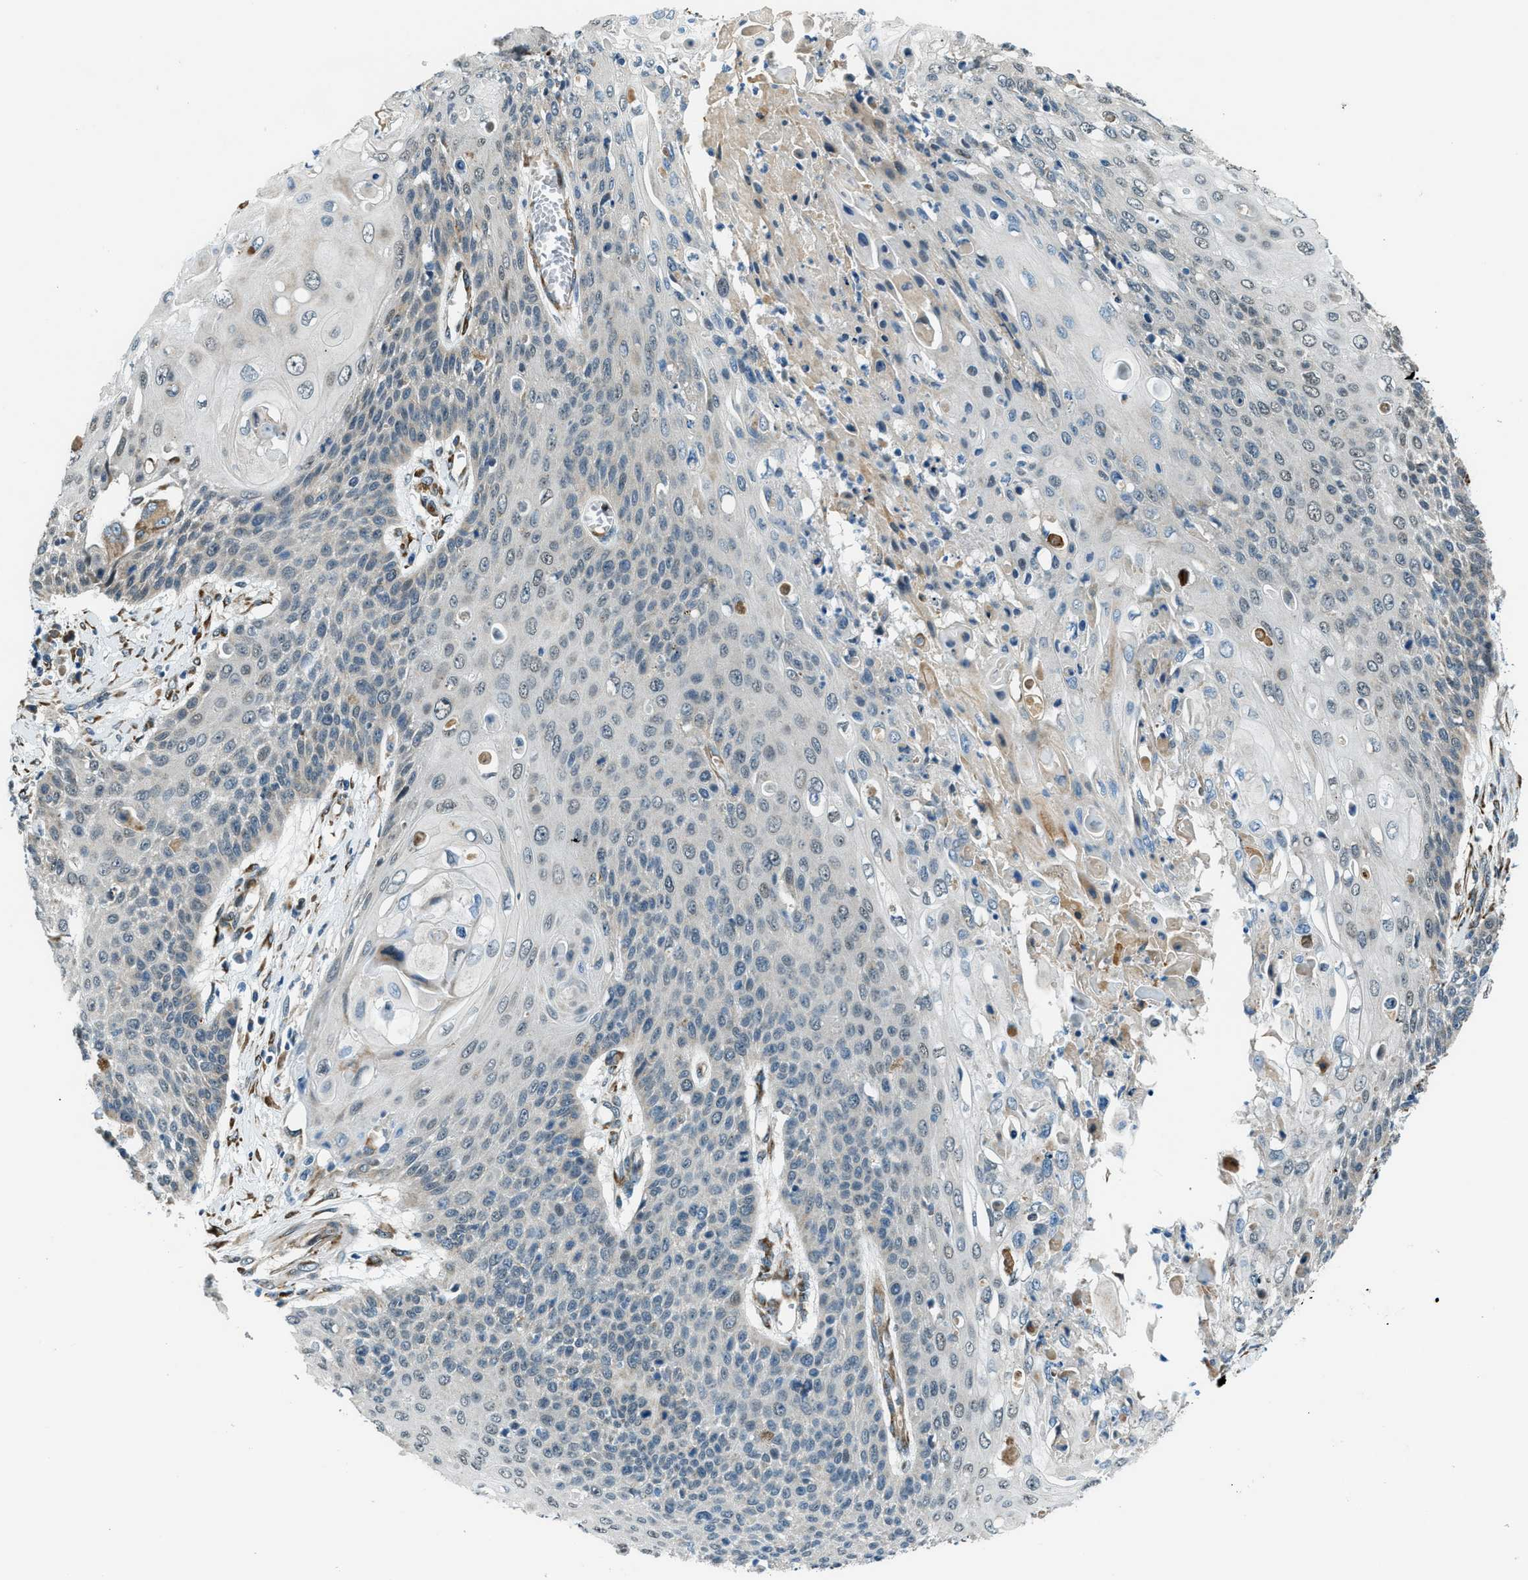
{"staining": {"intensity": "negative", "quantity": "none", "location": "none"}, "tissue": "cervical cancer", "cell_type": "Tumor cells", "image_type": "cancer", "snomed": [{"axis": "morphology", "description": "Squamous cell carcinoma, NOS"}, {"axis": "topography", "description": "Cervix"}], "caption": "Cervical cancer (squamous cell carcinoma) was stained to show a protein in brown. There is no significant expression in tumor cells.", "gene": "GINM1", "patient": {"sex": "female", "age": 39}}